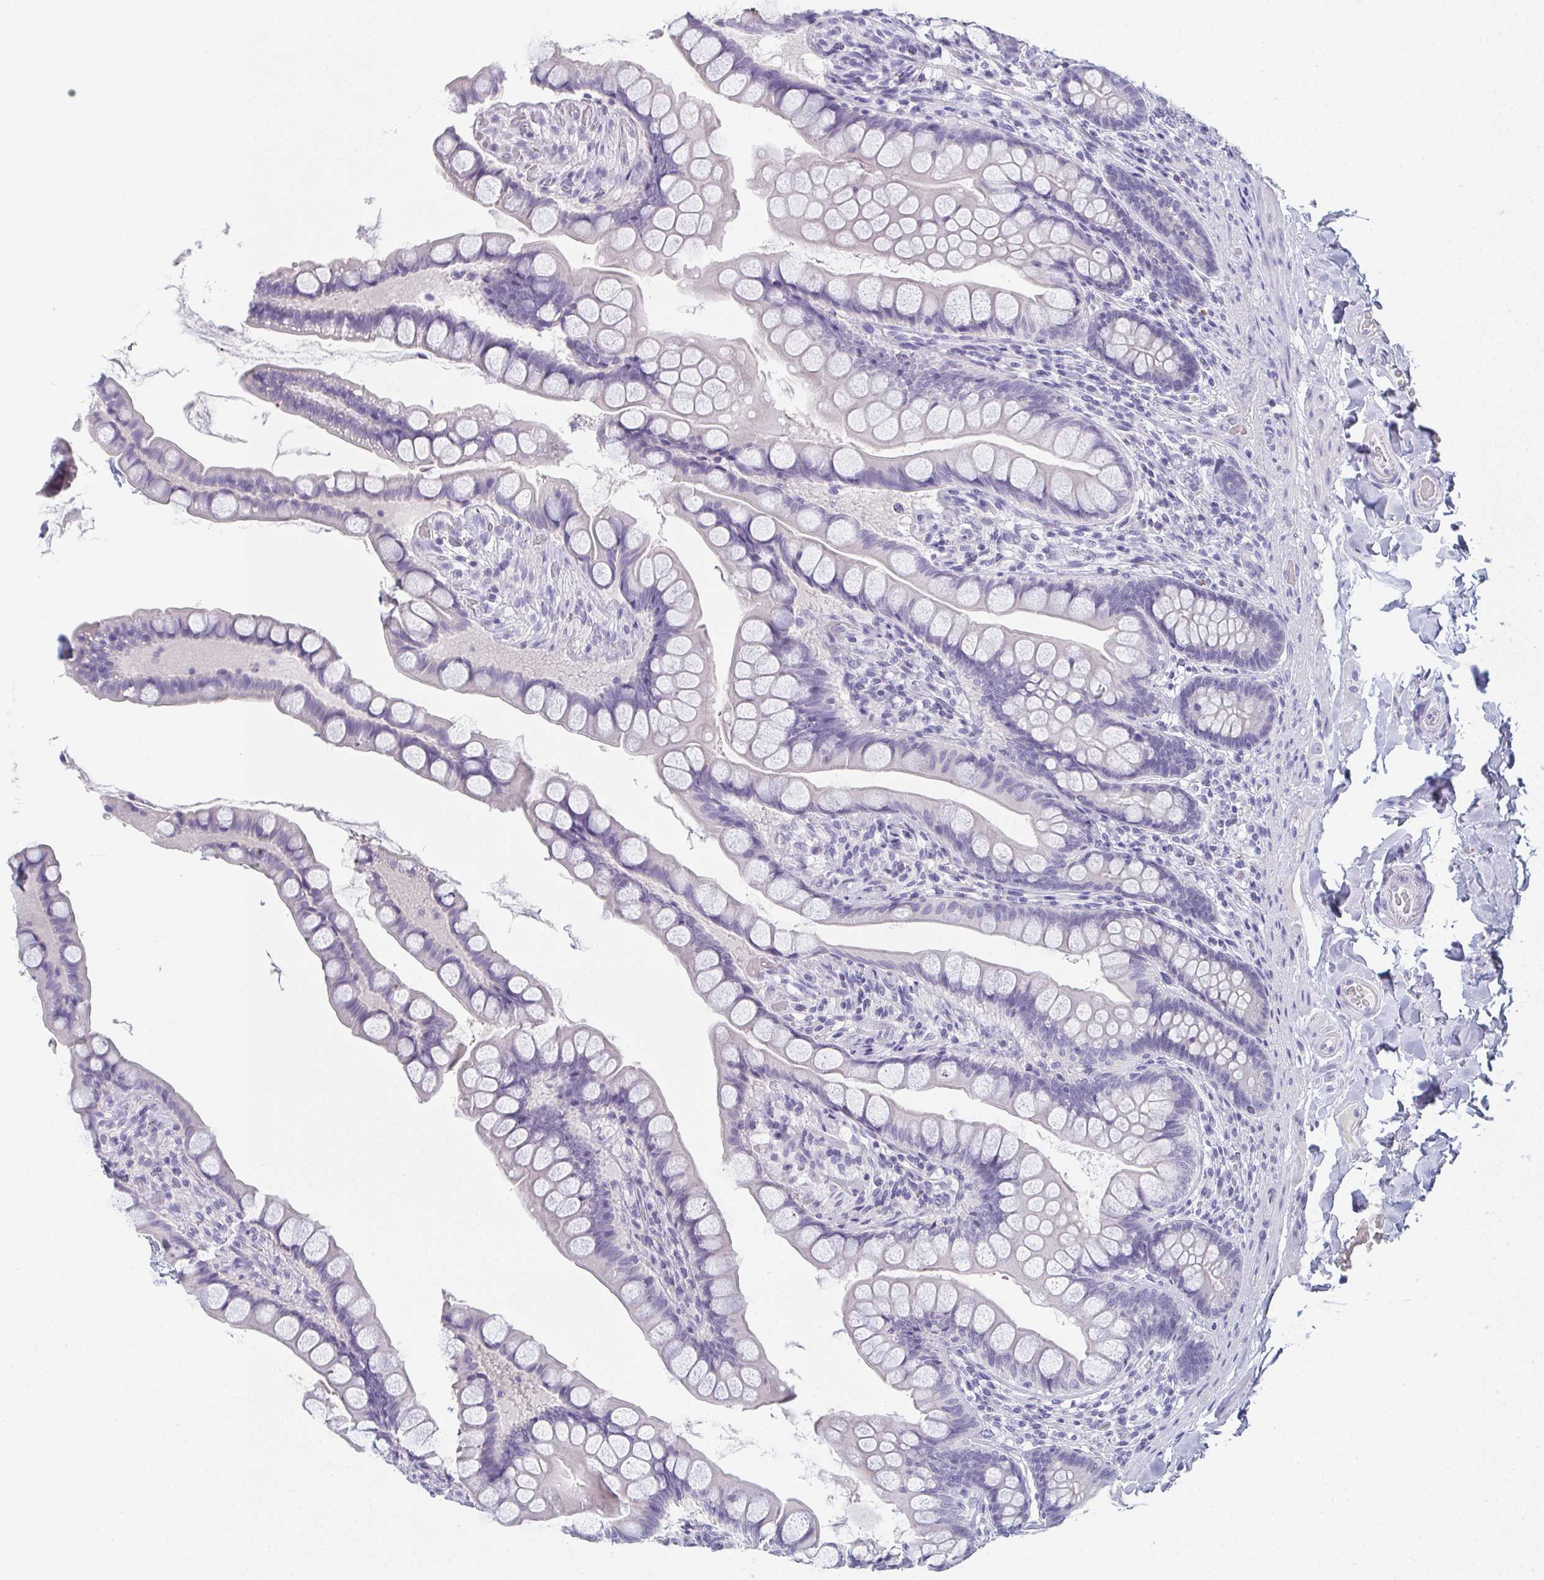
{"staining": {"intensity": "negative", "quantity": "none", "location": "none"}, "tissue": "small intestine", "cell_type": "Glandular cells", "image_type": "normal", "snomed": [{"axis": "morphology", "description": "Normal tissue, NOS"}, {"axis": "topography", "description": "Small intestine"}], "caption": "The micrograph shows no staining of glandular cells in benign small intestine.", "gene": "SLC36A2", "patient": {"sex": "male", "age": 70}}